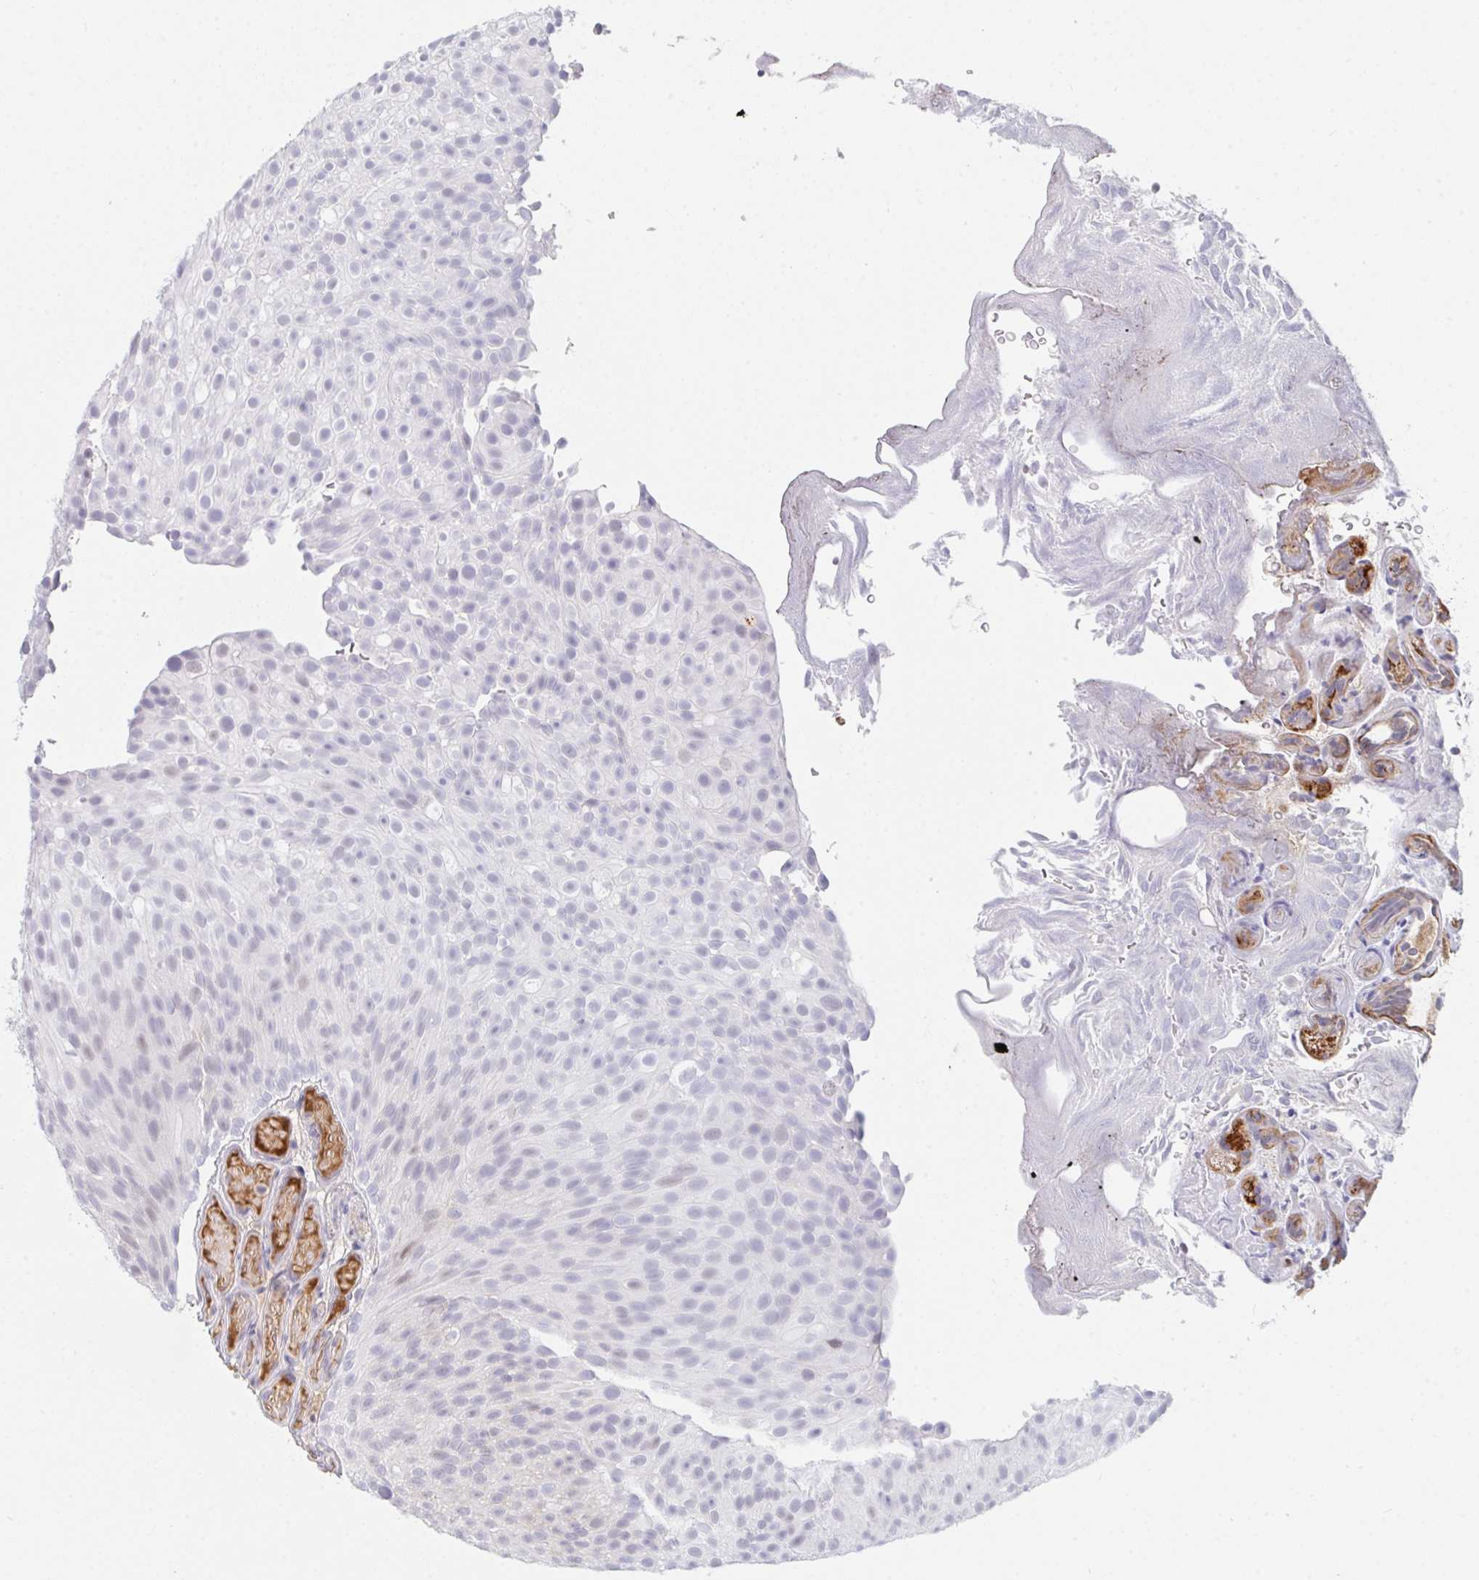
{"staining": {"intensity": "negative", "quantity": "none", "location": "none"}, "tissue": "urothelial cancer", "cell_type": "Tumor cells", "image_type": "cancer", "snomed": [{"axis": "morphology", "description": "Urothelial carcinoma, Low grade"}, {"axis": "topography", "description": "Urinary bladder"}], "caption": "This is an immunohistochemistry (IHC) histopathology image of human urothelial cancer. There is no staining in tumor cells.", "gene": "DSCAML1", "patient": {"sex": "male", "age": 78}}